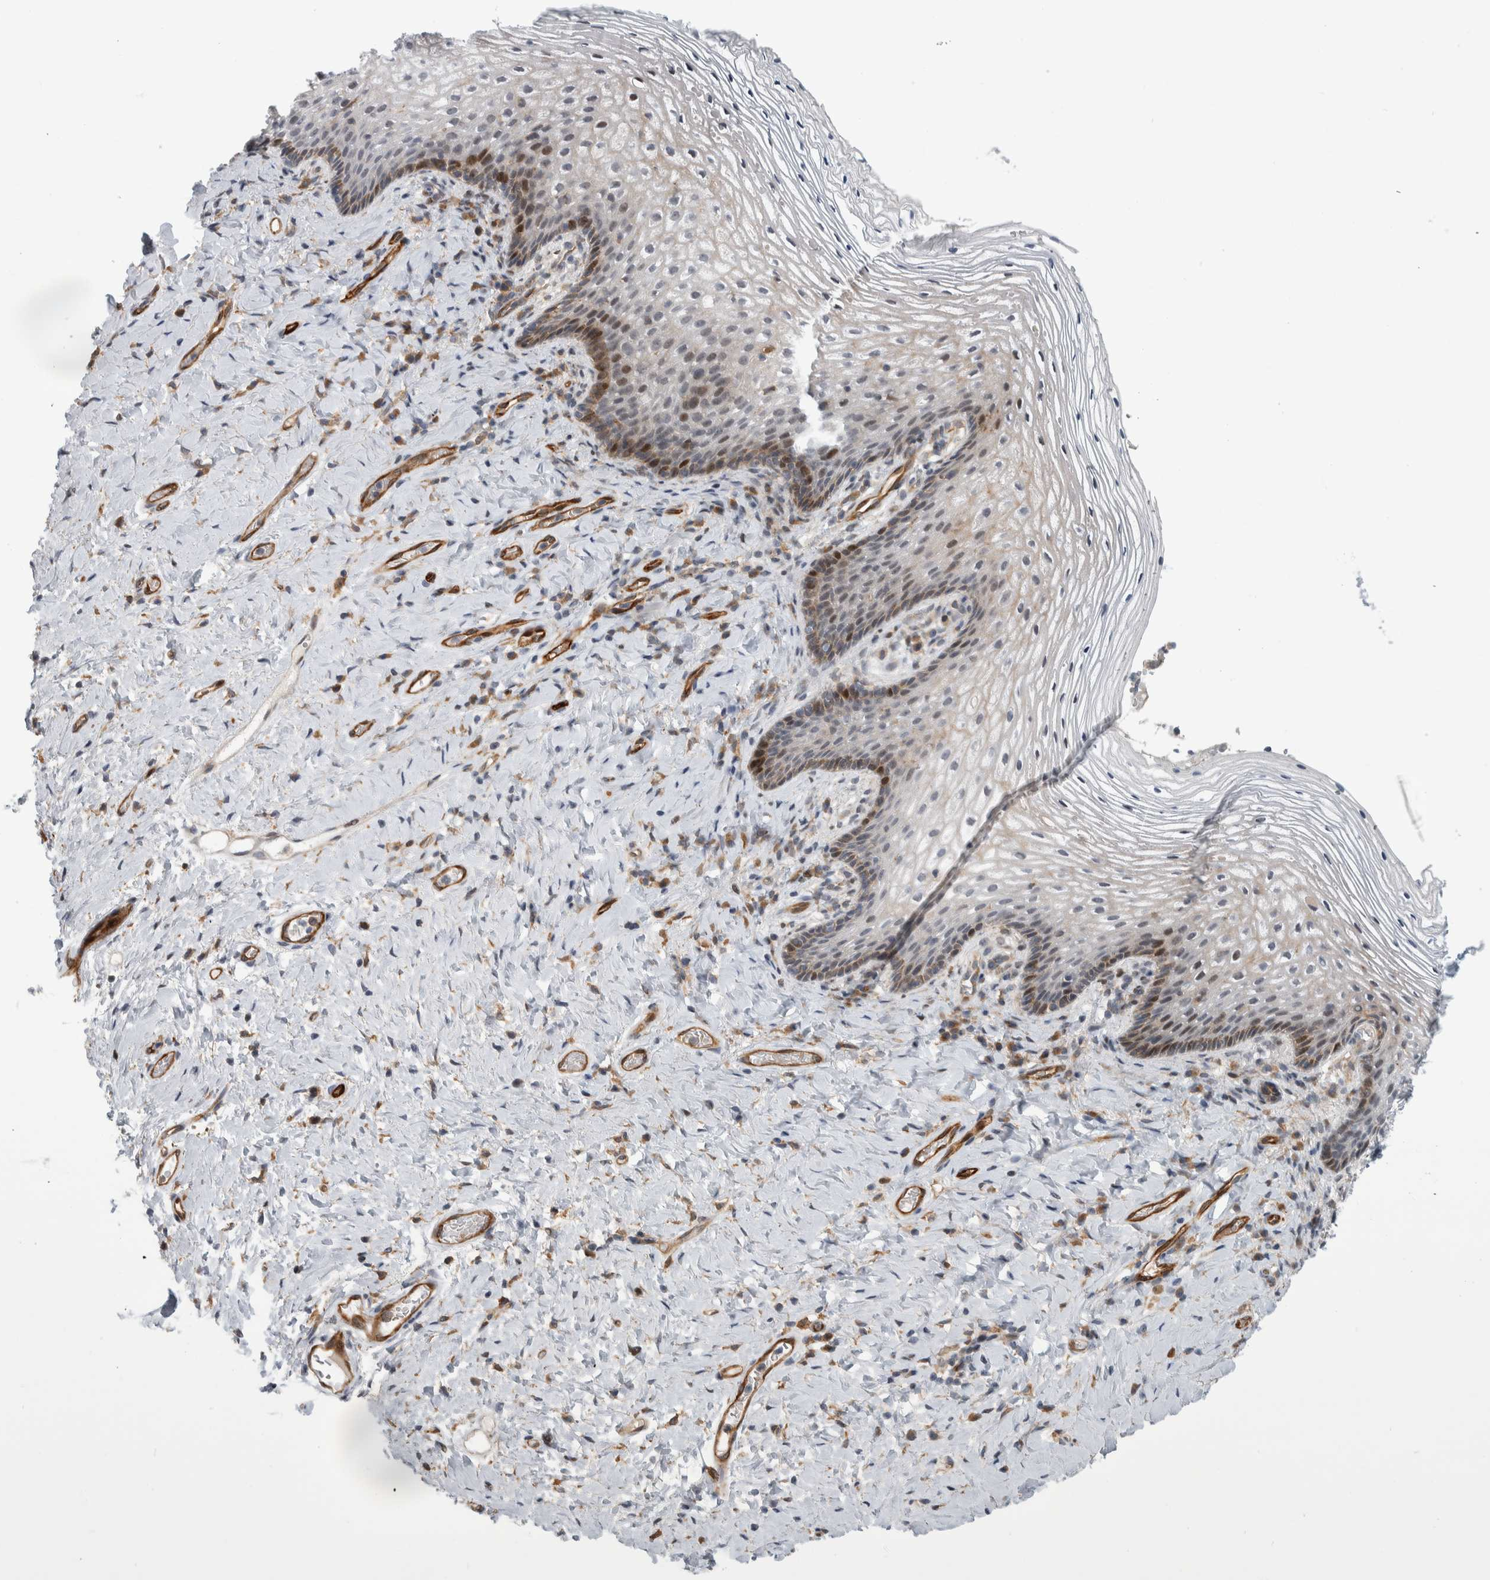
{"staining": {"intensity": "moderate", "quantity": "<25%", "location": "cytoplasmic/membranous,nuclear"}, "tissue": "vagina", "cell_type": "Squamous epithelial cells", "image_type": "normal", "snomed": [{"axis": "morphology", "description": "Normal tissue, NOS"}, {"axis": "topography", "description": "Vagina"}], "caption": "IHC of normal human vagina shows low levels of moderate cytoplasmic/membranous,nuclear expression in about <25% of squamous epithelial cells.", "gene": "MSL1", "patient": {"sex": "female", "age": 60}}